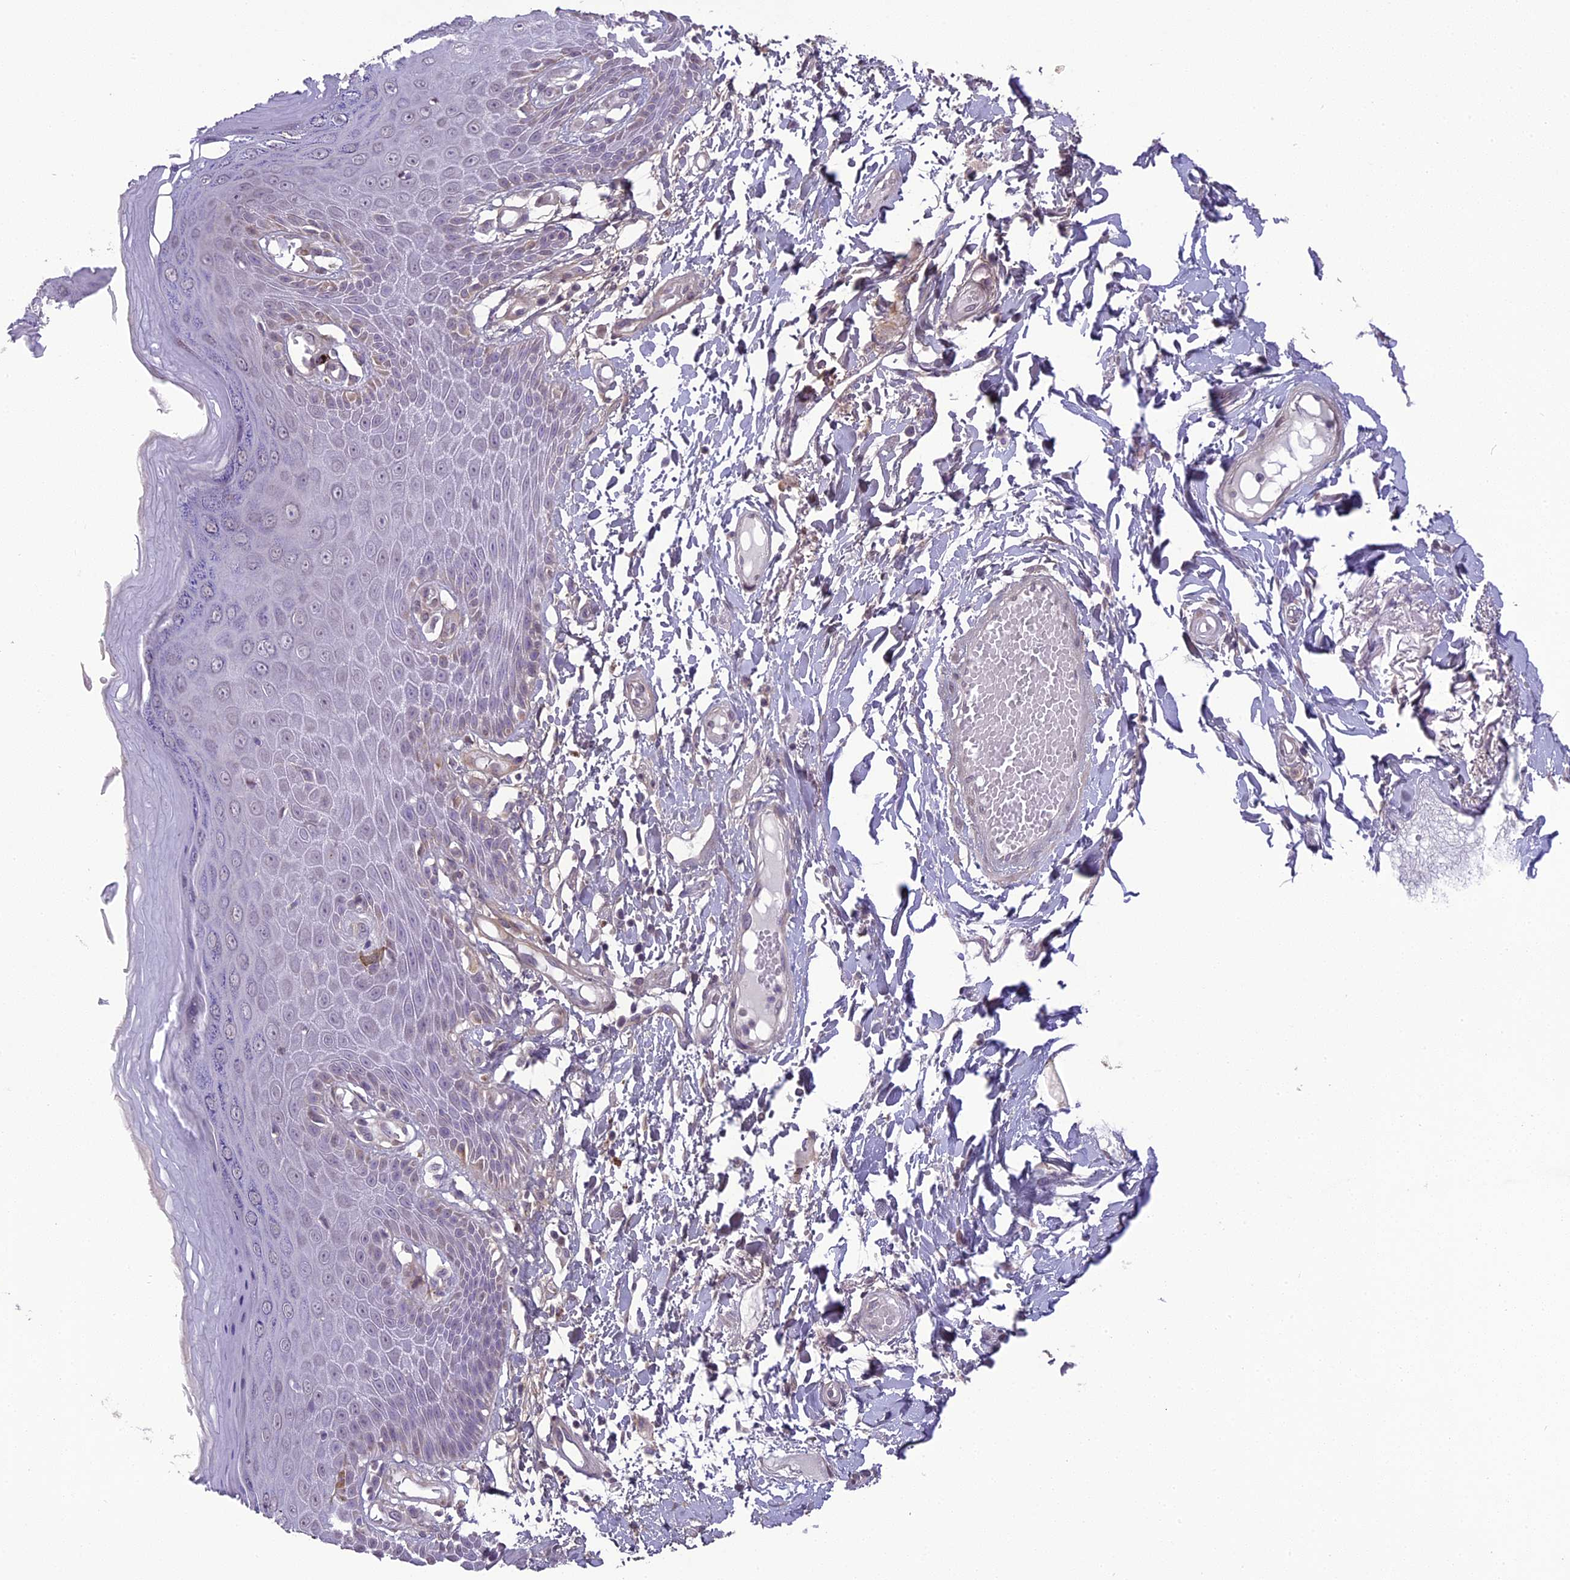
{"staining": {"intensity": "negative", "quantity": "none", "location": "none"}, "tissue": "skin", "cell_type": "Epidermal cells", "image_type": "normal", "snomed": [{"axis": "morphology", "description": "Normal tissue, NOS"}, {"axis": "topography", "description": "Anal"}], "caption": "Immunohistochemistry histopathology image of unremarkable human skin stained for a protein (brown), which displays no staining in epidermal cells.", "gene": "ERG28", "patient": {"sex": "male", "age": 78}}